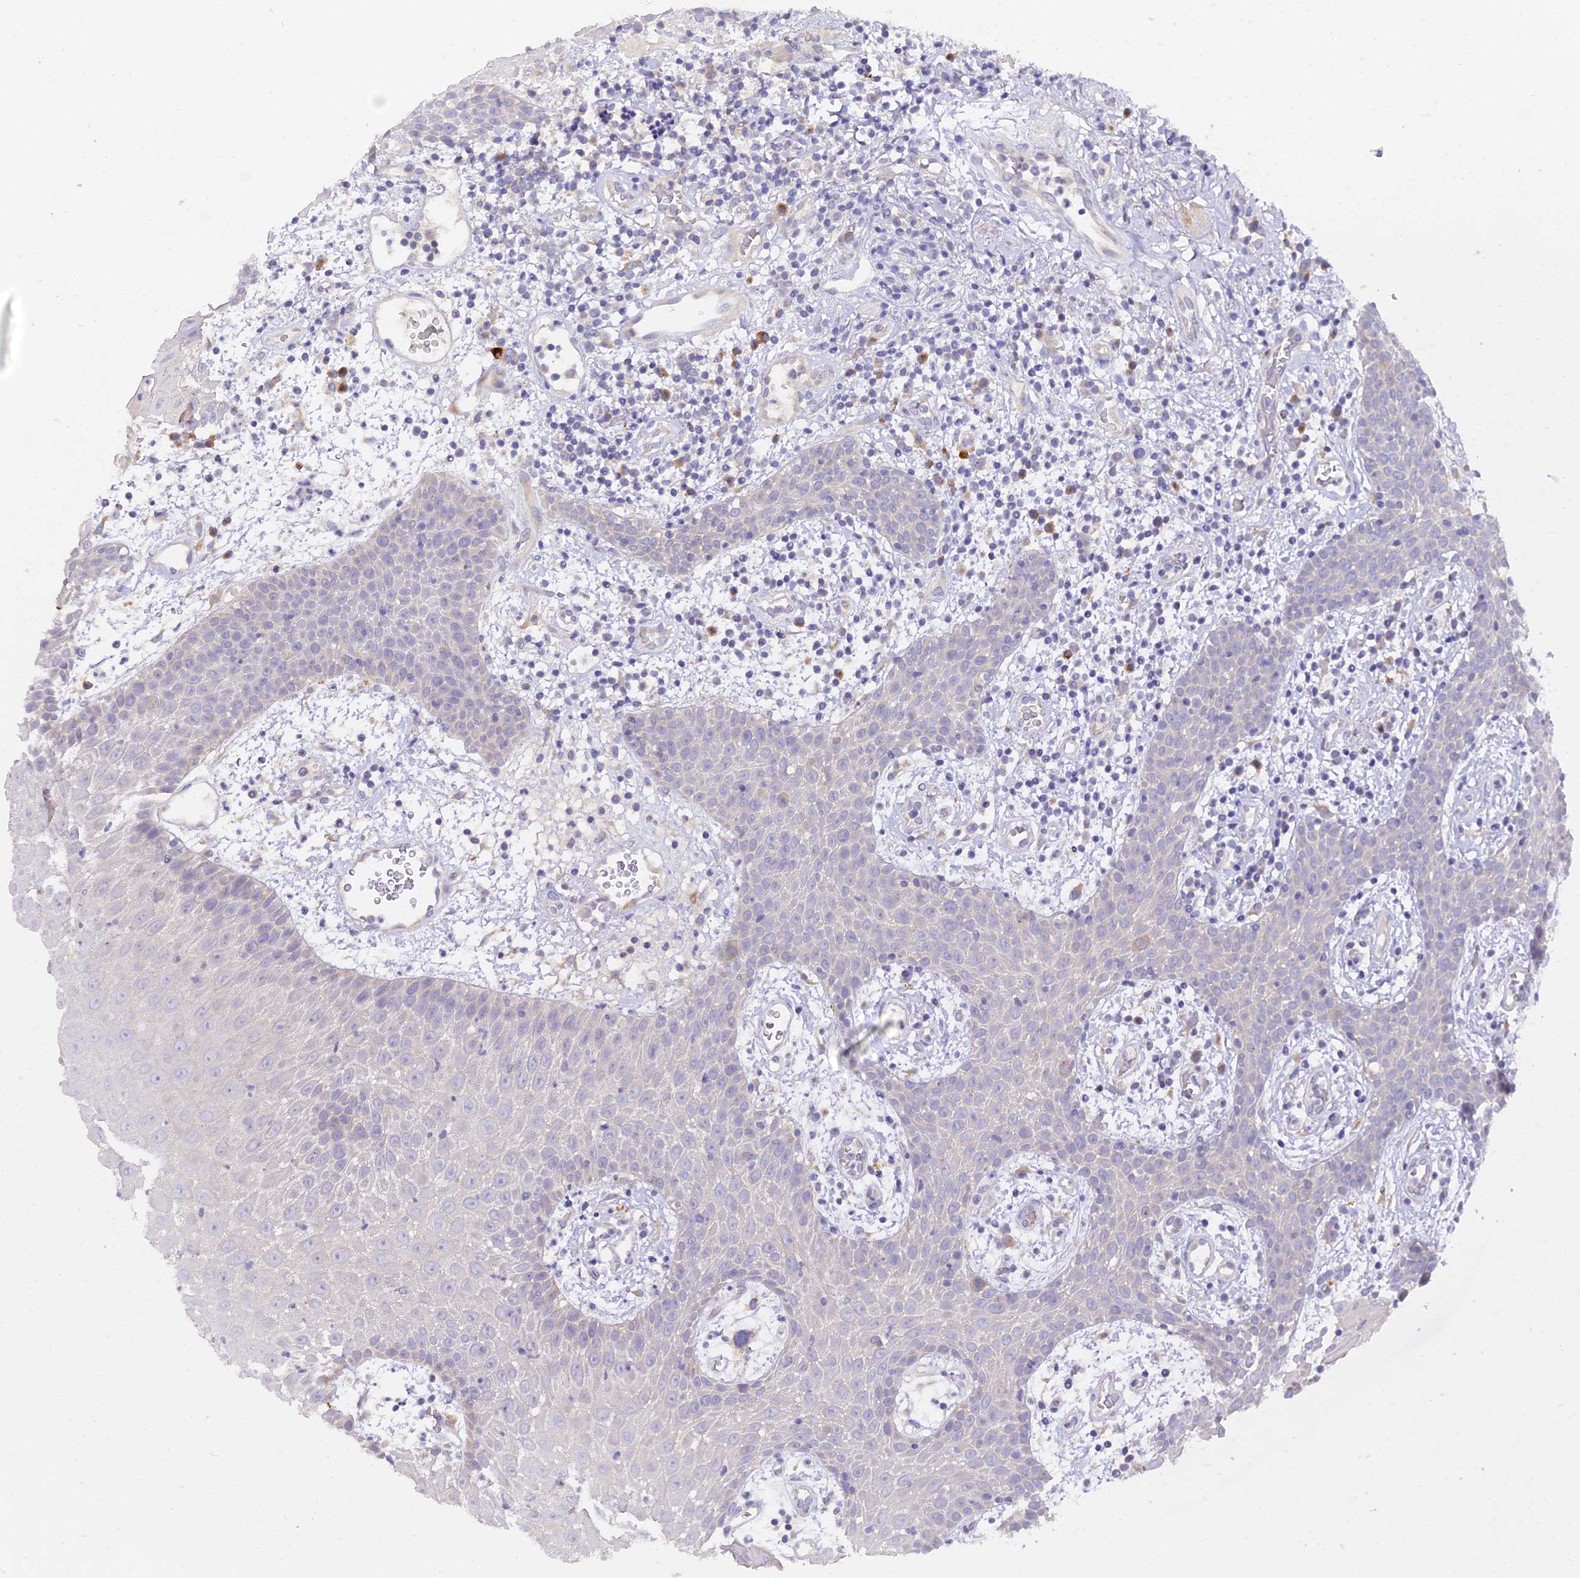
{"staining": {"intensity": "moderate", "quantity": "<25%", "location": "cytoplasmic/membranous"}, "tissue": "oral mucosa", "cell_type": "Squamous epithelial cells", "image_type": "normal", "snomed": [{"axis": "morphology", "description": "Normal tissue, NOS"}, {"axis": "topography", "description": "Skeletal muscle"}, {"axis": "topography", "description": "Oral tissue"}, {"axis": "topography", "description": "Salivary gland"}, {"axis": "topography", "description": "Peripheral nerve tissue"}], "caption": "Moderate cytoplasmic/membranous positivity is appreciated in approximately <25% of squamous epithelial cells in benign oral mucosa. The staining was performed using DAB (3,3'-diaminobenzidine) to visualize the protein expression in brown, while the nuclei were stained in blue with hematoxylin (Magnification: 20x).", "gene": "DONSON", "patient": {"sex": "male", "age": 54}}